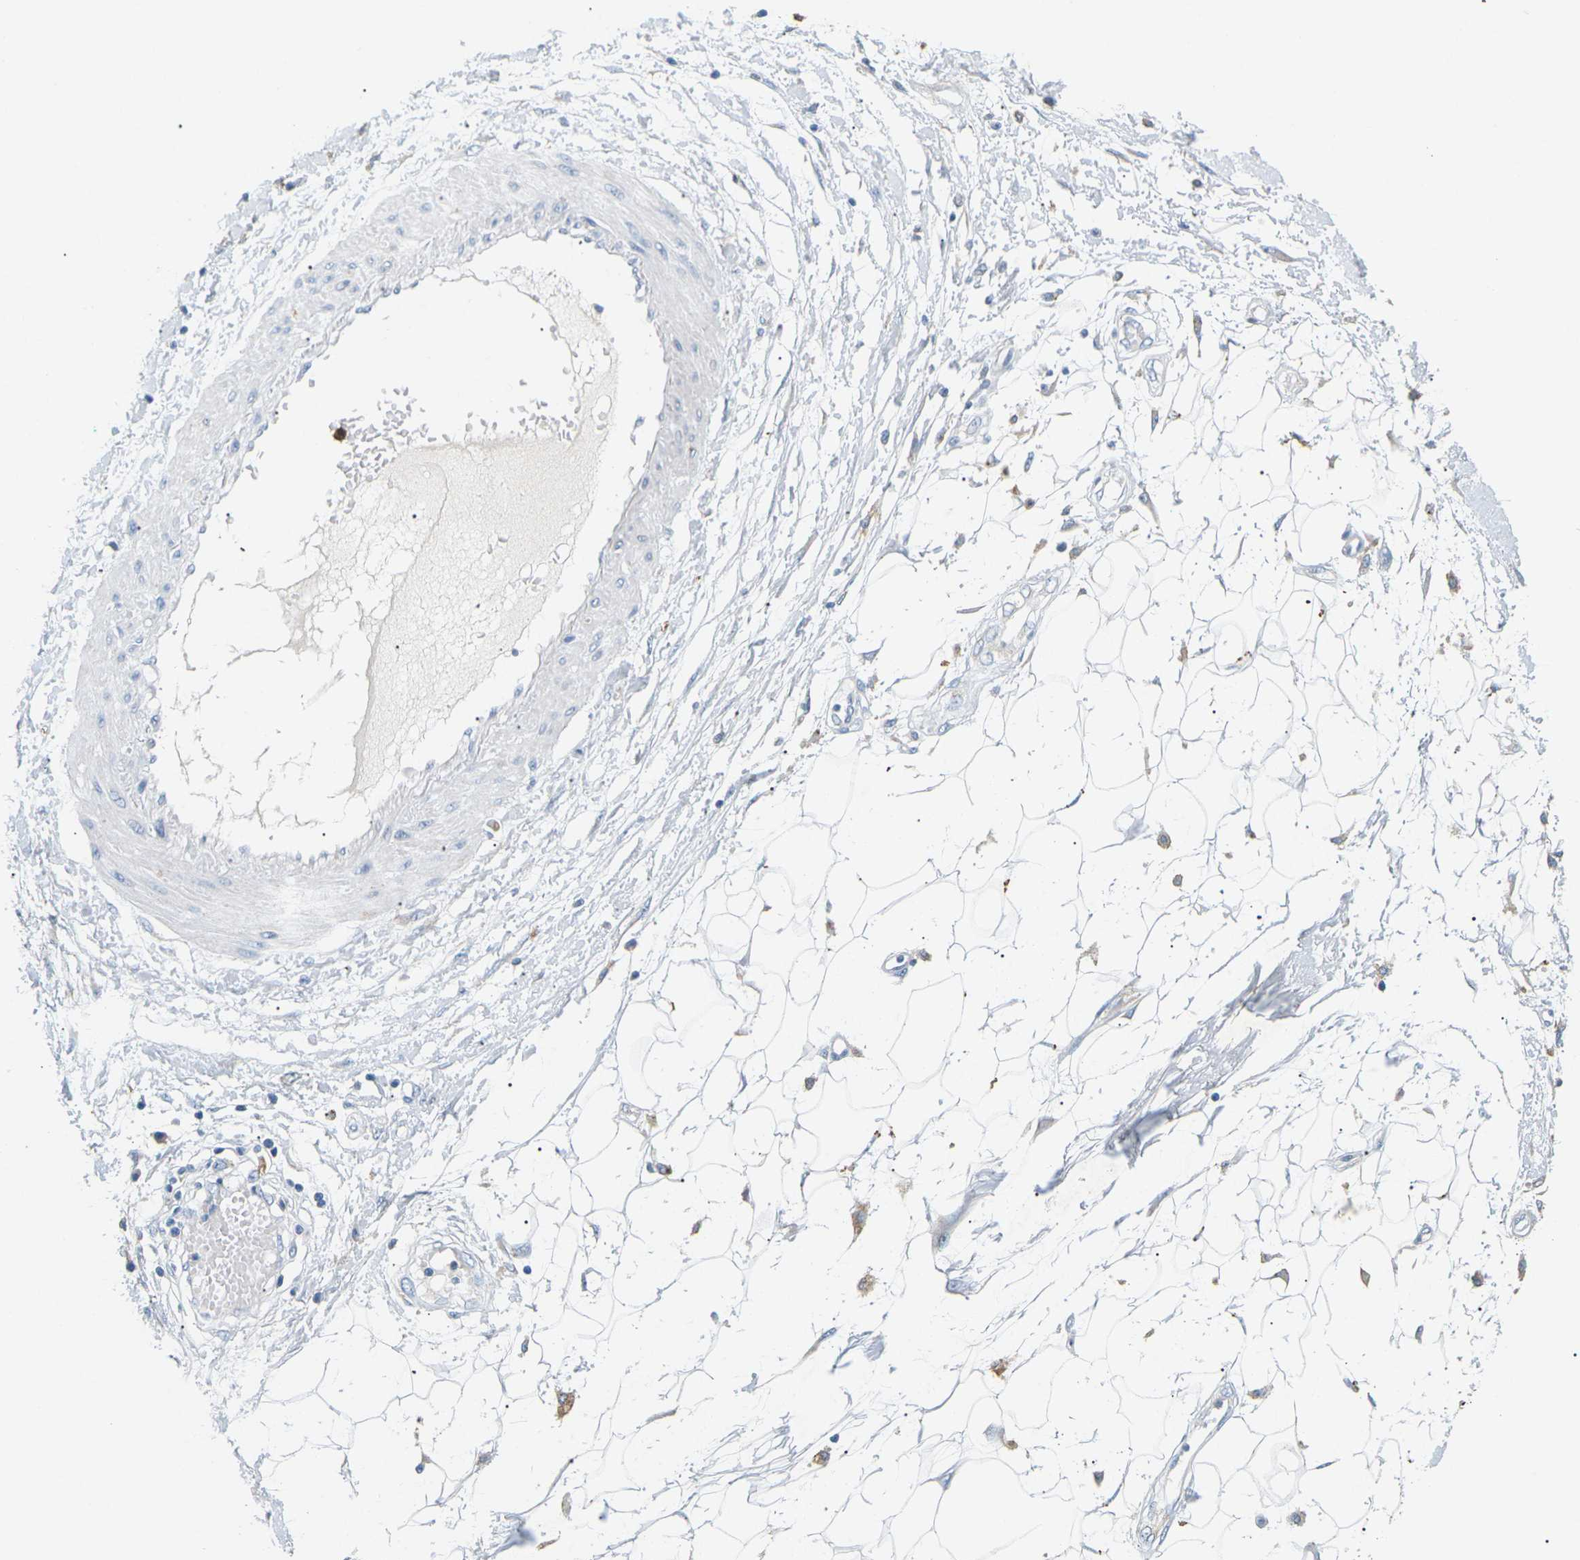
{"staining": {"intensity": "negative", "quantity": "none", "location": "none"}, "tissue": "adipose tissue", "cell_type": "Adipocytes", "image_type": "normal", "snomed": [{"axis": "morphology", "description": "Normal tissue, NOS"}, {"axis": "morphology", "description": "Squamous cell carcinoma, NOS"}, {"axis": "topography", "description": "Skin"}, {"axis": "topography", "description": "Peripheral nerve tissue"}], "caption": "High power microscopy histopathology image of an immunohistochemistry micrograph of benign adipose tissue, revealing no significant staining in adipocytes.", "gene": "ADM", "patient": {"sex": "male", "age": 83}}